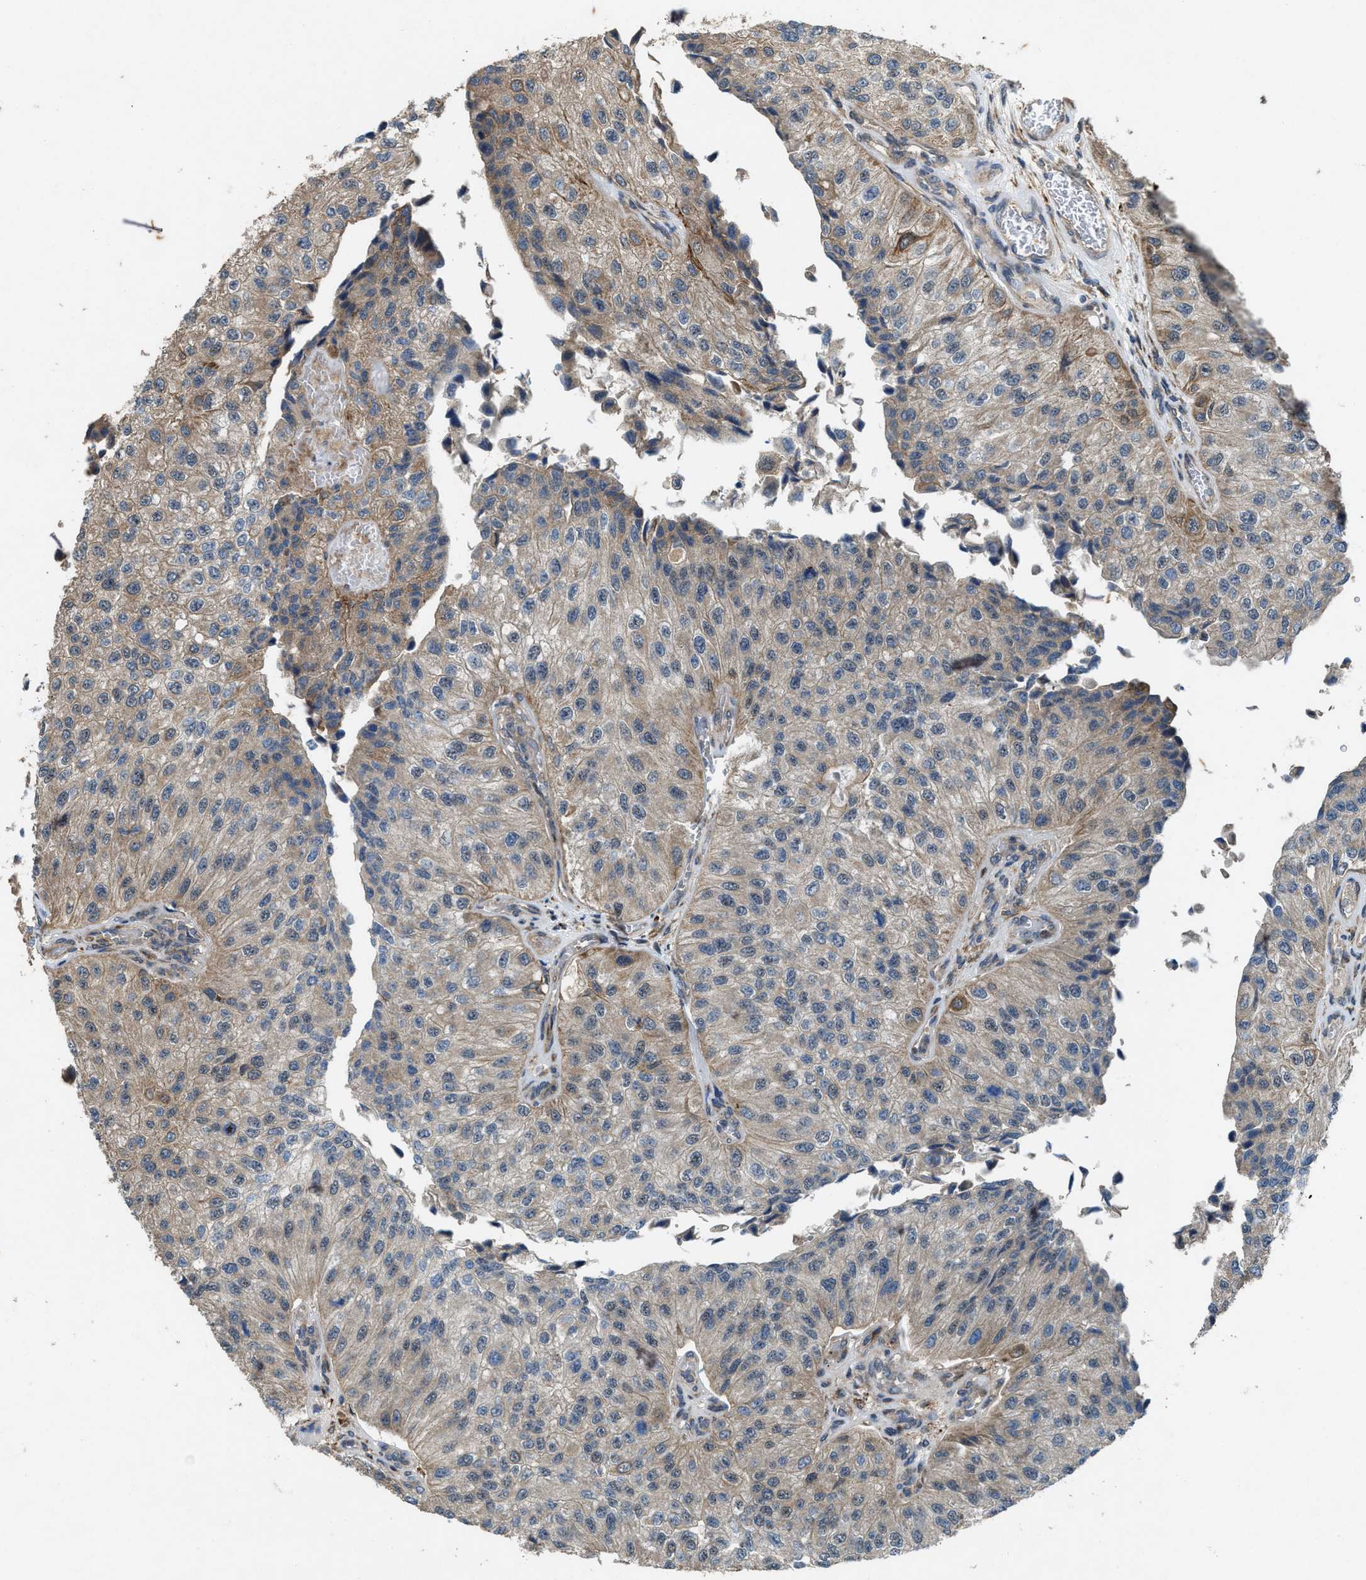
{"staining": {"intensity": "weak", "quantity": "25%-75%", "location": "cytoplasmic/membranous"}, "tissue": "urothelial cancer", "cell_type": "Tumor cells", "image_type": "cancer", "snomed": [{"axis": "morphology", "description": "Urothelial carcinoma, High grade"}, {"axis": "topography", "description": "Kidney"}, {"axis": "topography", "description": "Urinary bladder"}], "caption": "This is an image of immunohistochemistry (IHC) staining of urothelial cancer, which shows weak positivity in the cytoplasmic/membranous of tumor cells.", "gene": "LRRC72", "patient": {"sex": "male", "age": 77}}